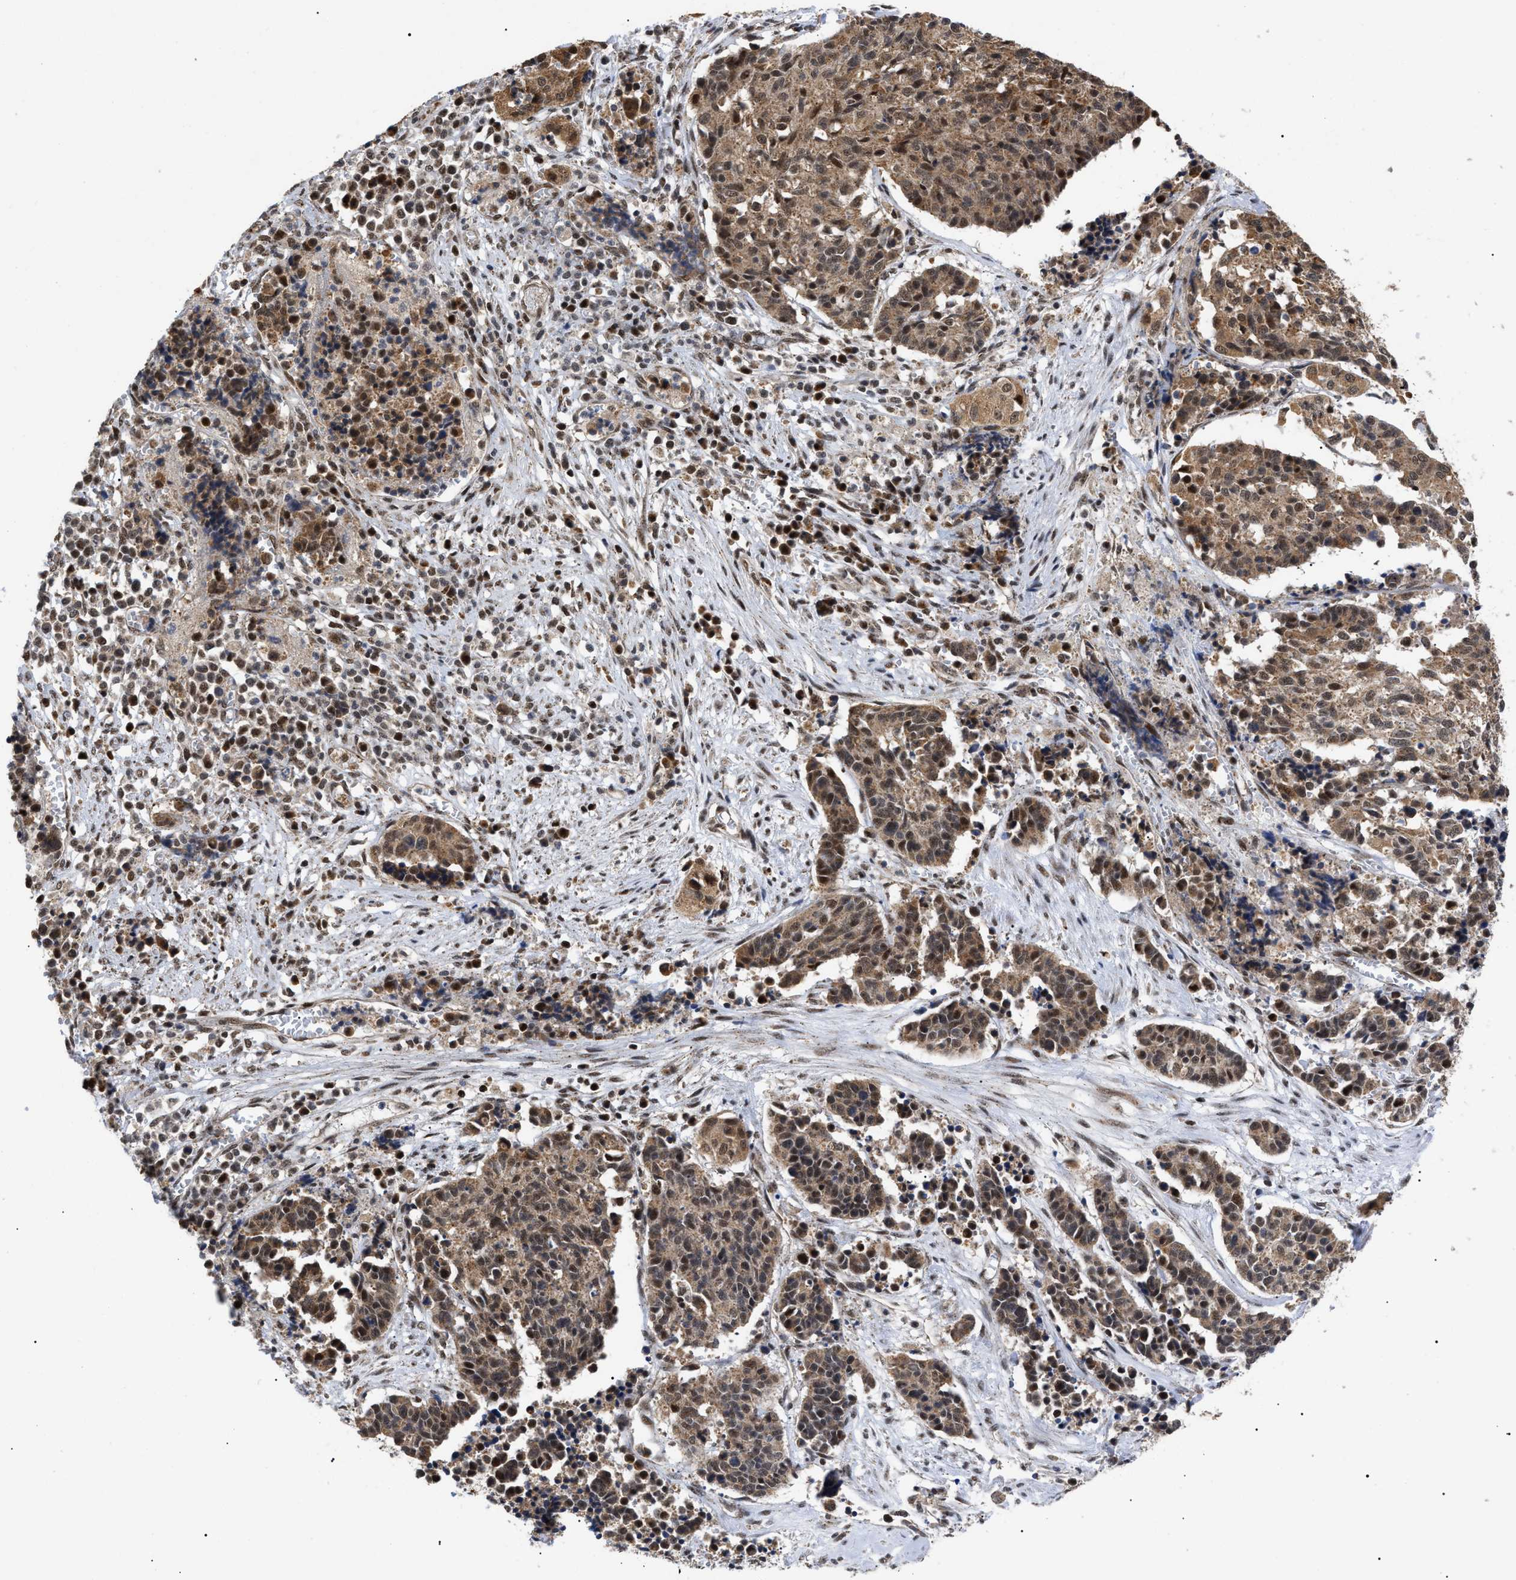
{"staining": {"intensity": "moderate", "quantity": ">75%", "location": "cytoplasmic/membranous,nuclear"}, "tissue": "cervical cancer", "cell_type": "Tumor cells", "image_type": "cancer", "snomed": [{"axis": "morphology", "description": "Squamous cell carcinoma, NOS"}, {"axis": "topography", "description": "Cervix"}], "caption": "Immunohistochemistry (IHC) image of cervical squamous cell carcinoma stained for a protein (brown), which displays medium levels of moderate cytoplasmic/membranous and nuclear staining in approximately >75% of tumor cells.", "gene": "ZBTB11", "patient": {"sex": "female", "age": 35}}